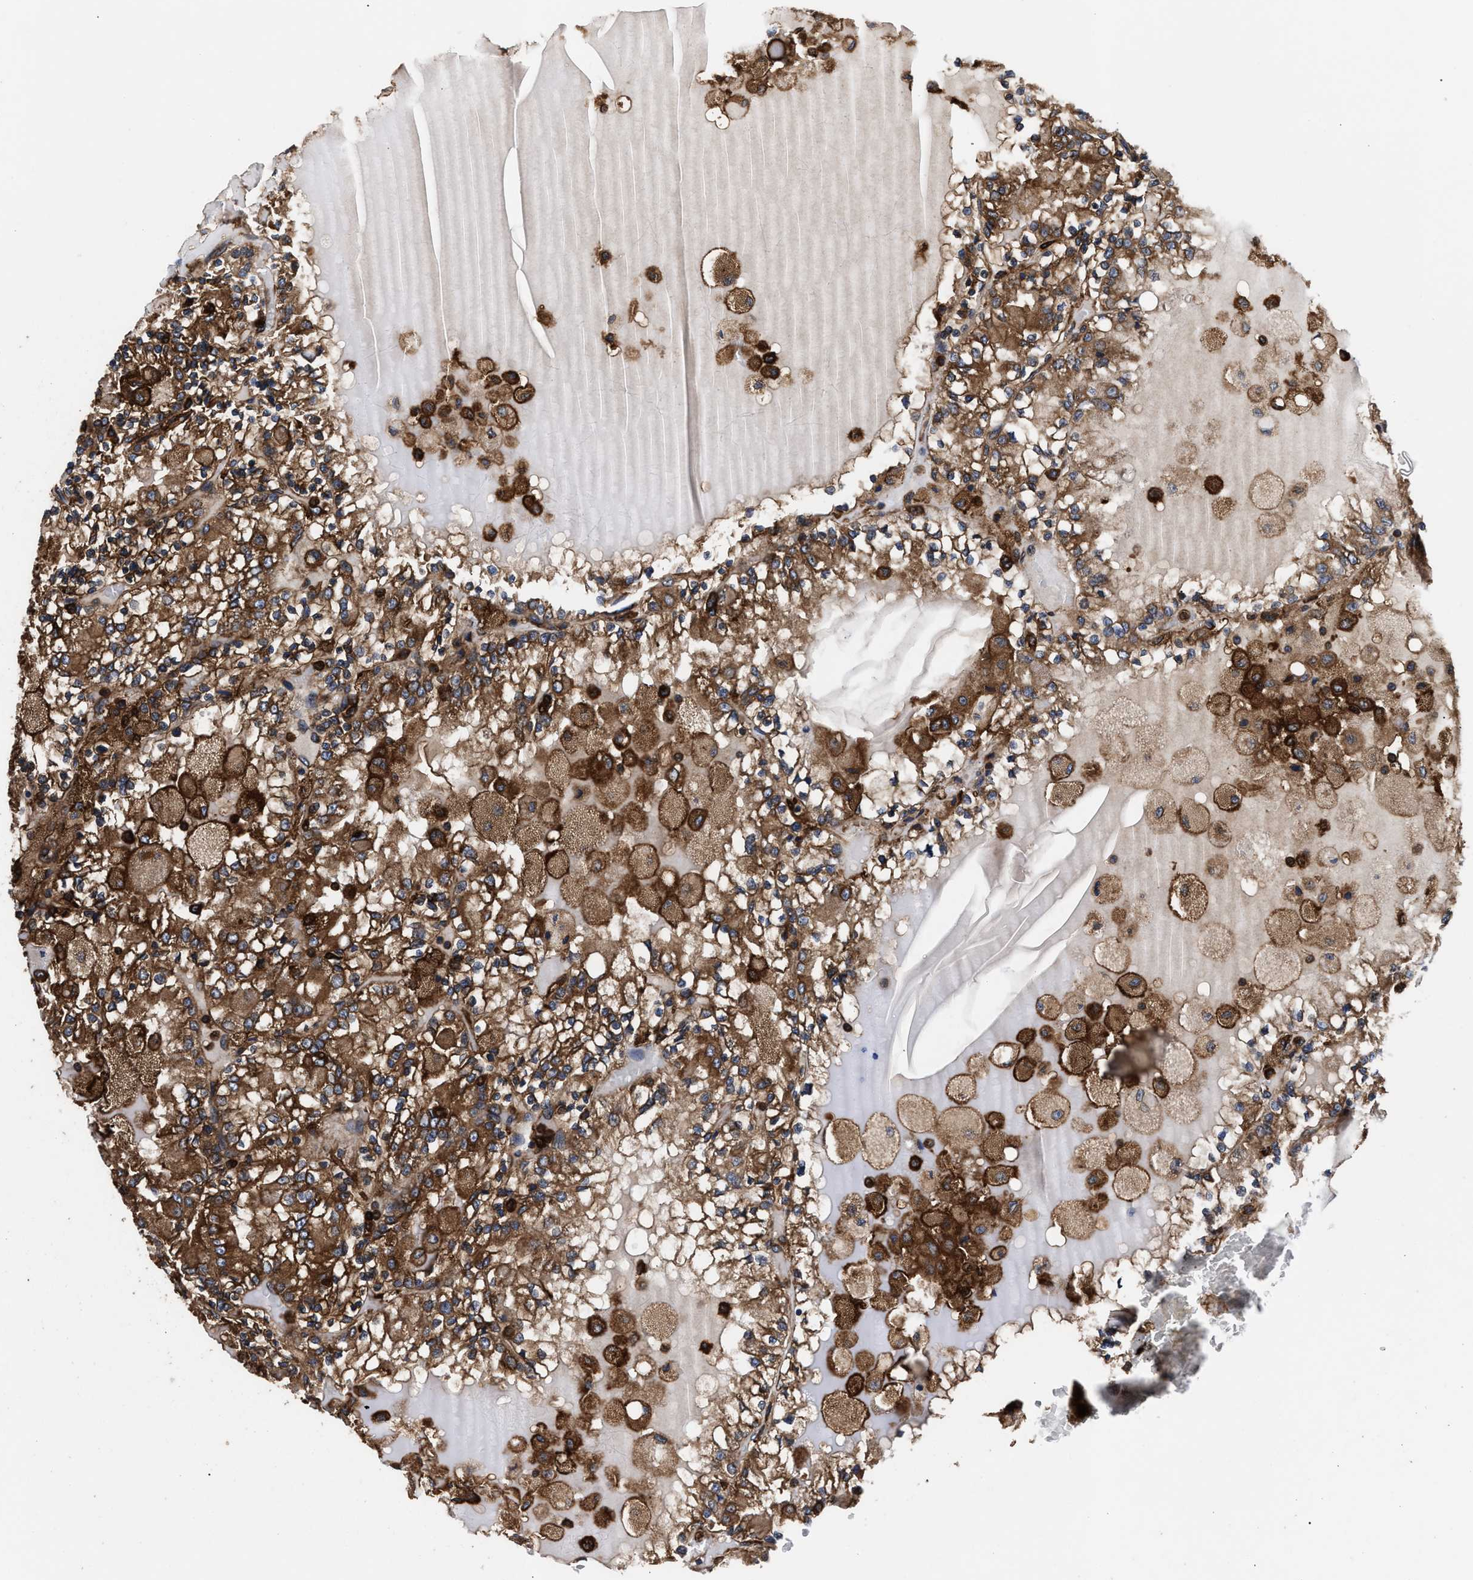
{"staining": {"intensity": "strong", "quantity": ">75%", "location": "cytoplasmic/membranous"}, "tissue": "renal cancer", "cell_type": "Tumor cells", "image_type": "cancer", "snomed": [{"axis": "morphology", "description": "Adenocarcinoma, NOS"}, {"axis": "topography", "description": "Kidney"}], "caption": "Immunohistochemistry (IHC) staining of adenocarcinoma (renal), which displays high levels of strong cytoplasmic/membranous expression in about >75% of tumor cells indicating strong cytoplasmic/membranous protein expression. The staining was performed using DAB (3,3'-diaminobenzidine) (brown) for protein detection and nuclei were counterstained in hematoxylin (blue).", "gene": "KYAT1", "patient": {"sex": "female", "age": 56}}